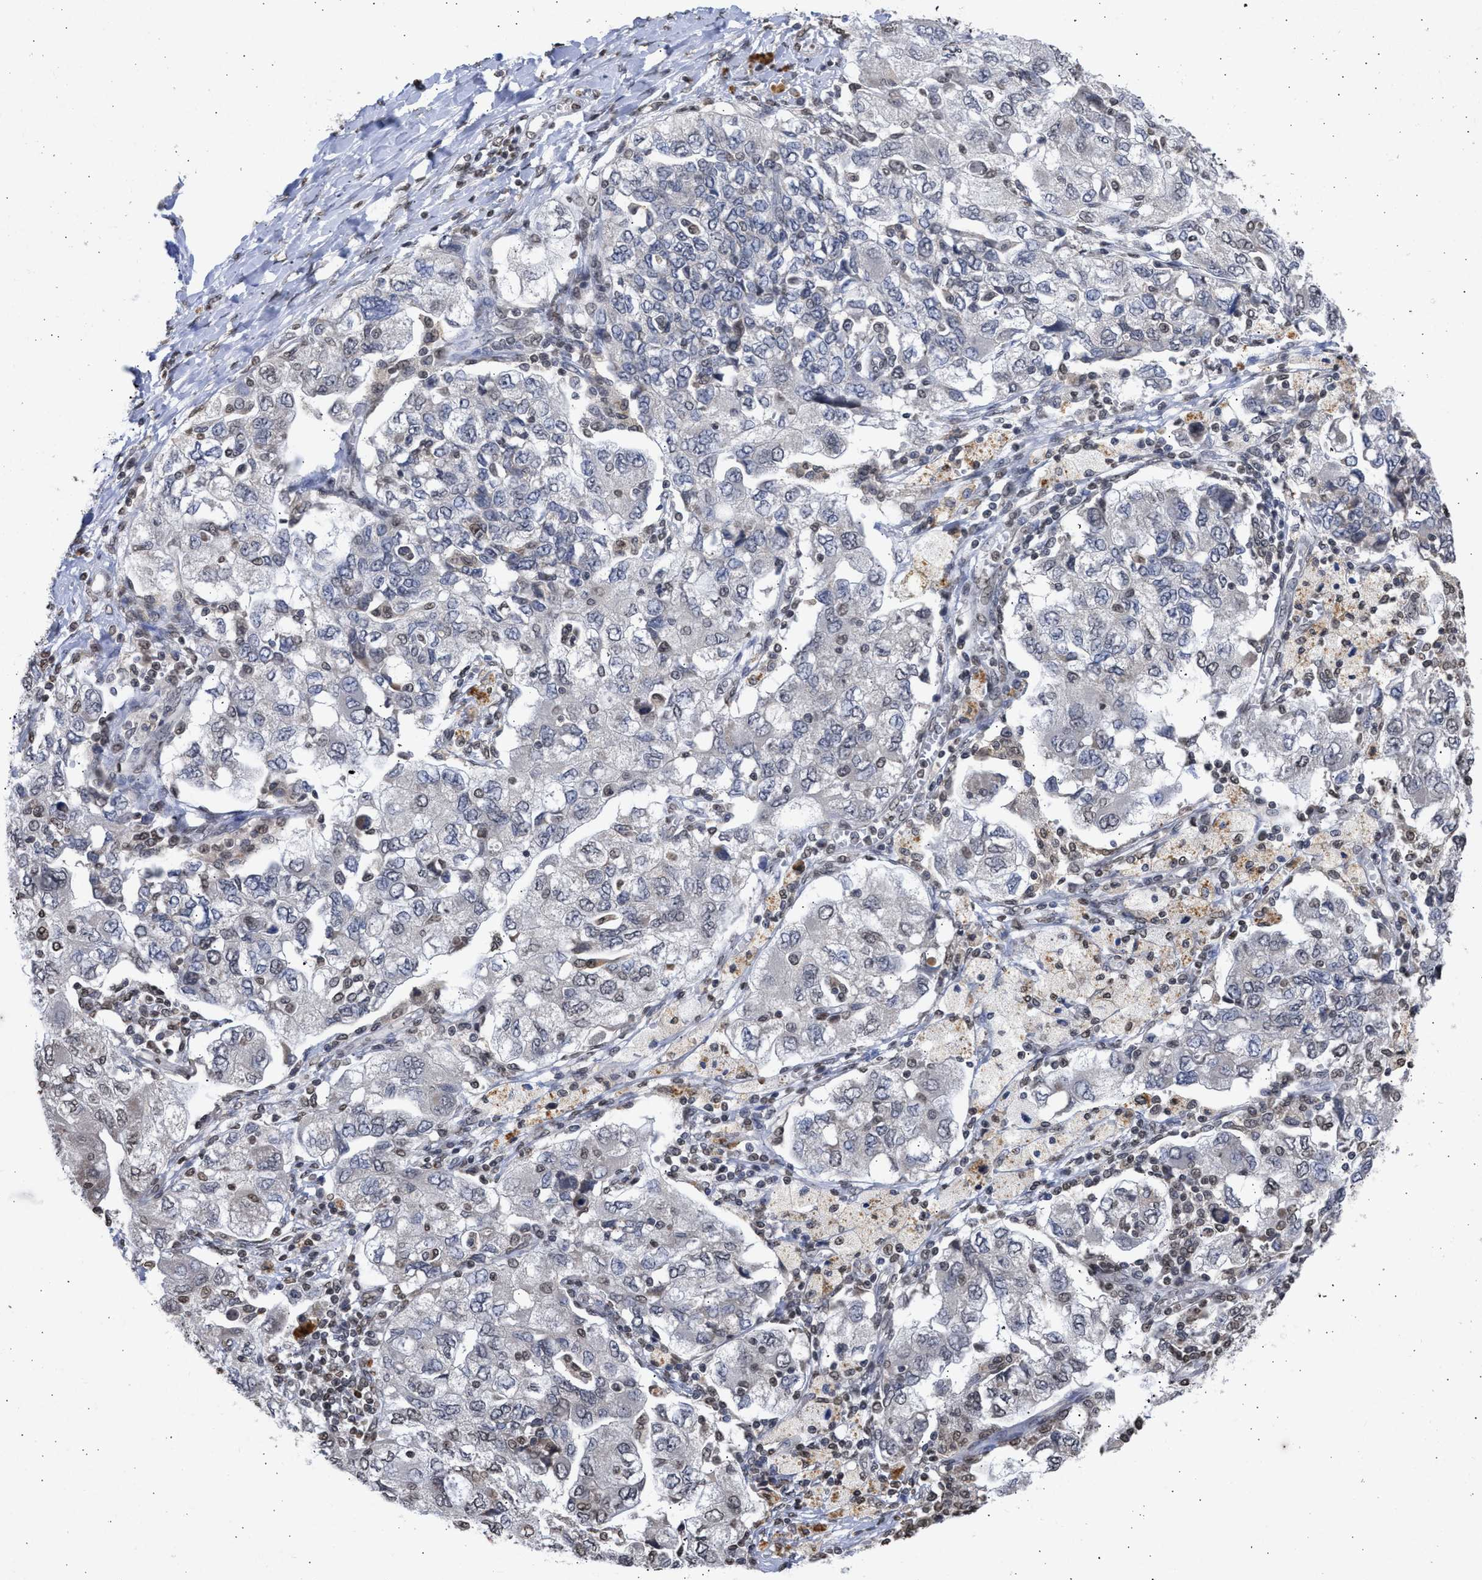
{"staining": {"intensity": "weak", "quantity": "<25%", "location": "nuclear"}, "tissue": "ovarian cancer", "cell_type": "Tumor cells", "image_type": "cancer", "snomed": [{"axis": "morphology", "description": "Carcinoma, NOS"}, {"axis": "morphology", "description": "Cystadenocarcinoma, serous, NOS"}, {"axis": "topography", "description": "Ovary"}], "caption": "Immunohistochemistry (IHC) photomicrograph of neoplastic tissue: human ovarian cancer stained with DAB shows no significant protein staining in tumor cells. The staining was performed using DAB (3,3'-diaminobenzidine) to visualize the protein expression in brown, while the nuclei were stained in blue with hematoxylin (Magnification: 20x).", "gene": "NUP35", "patient": {"sex": "female", "age": 69}}